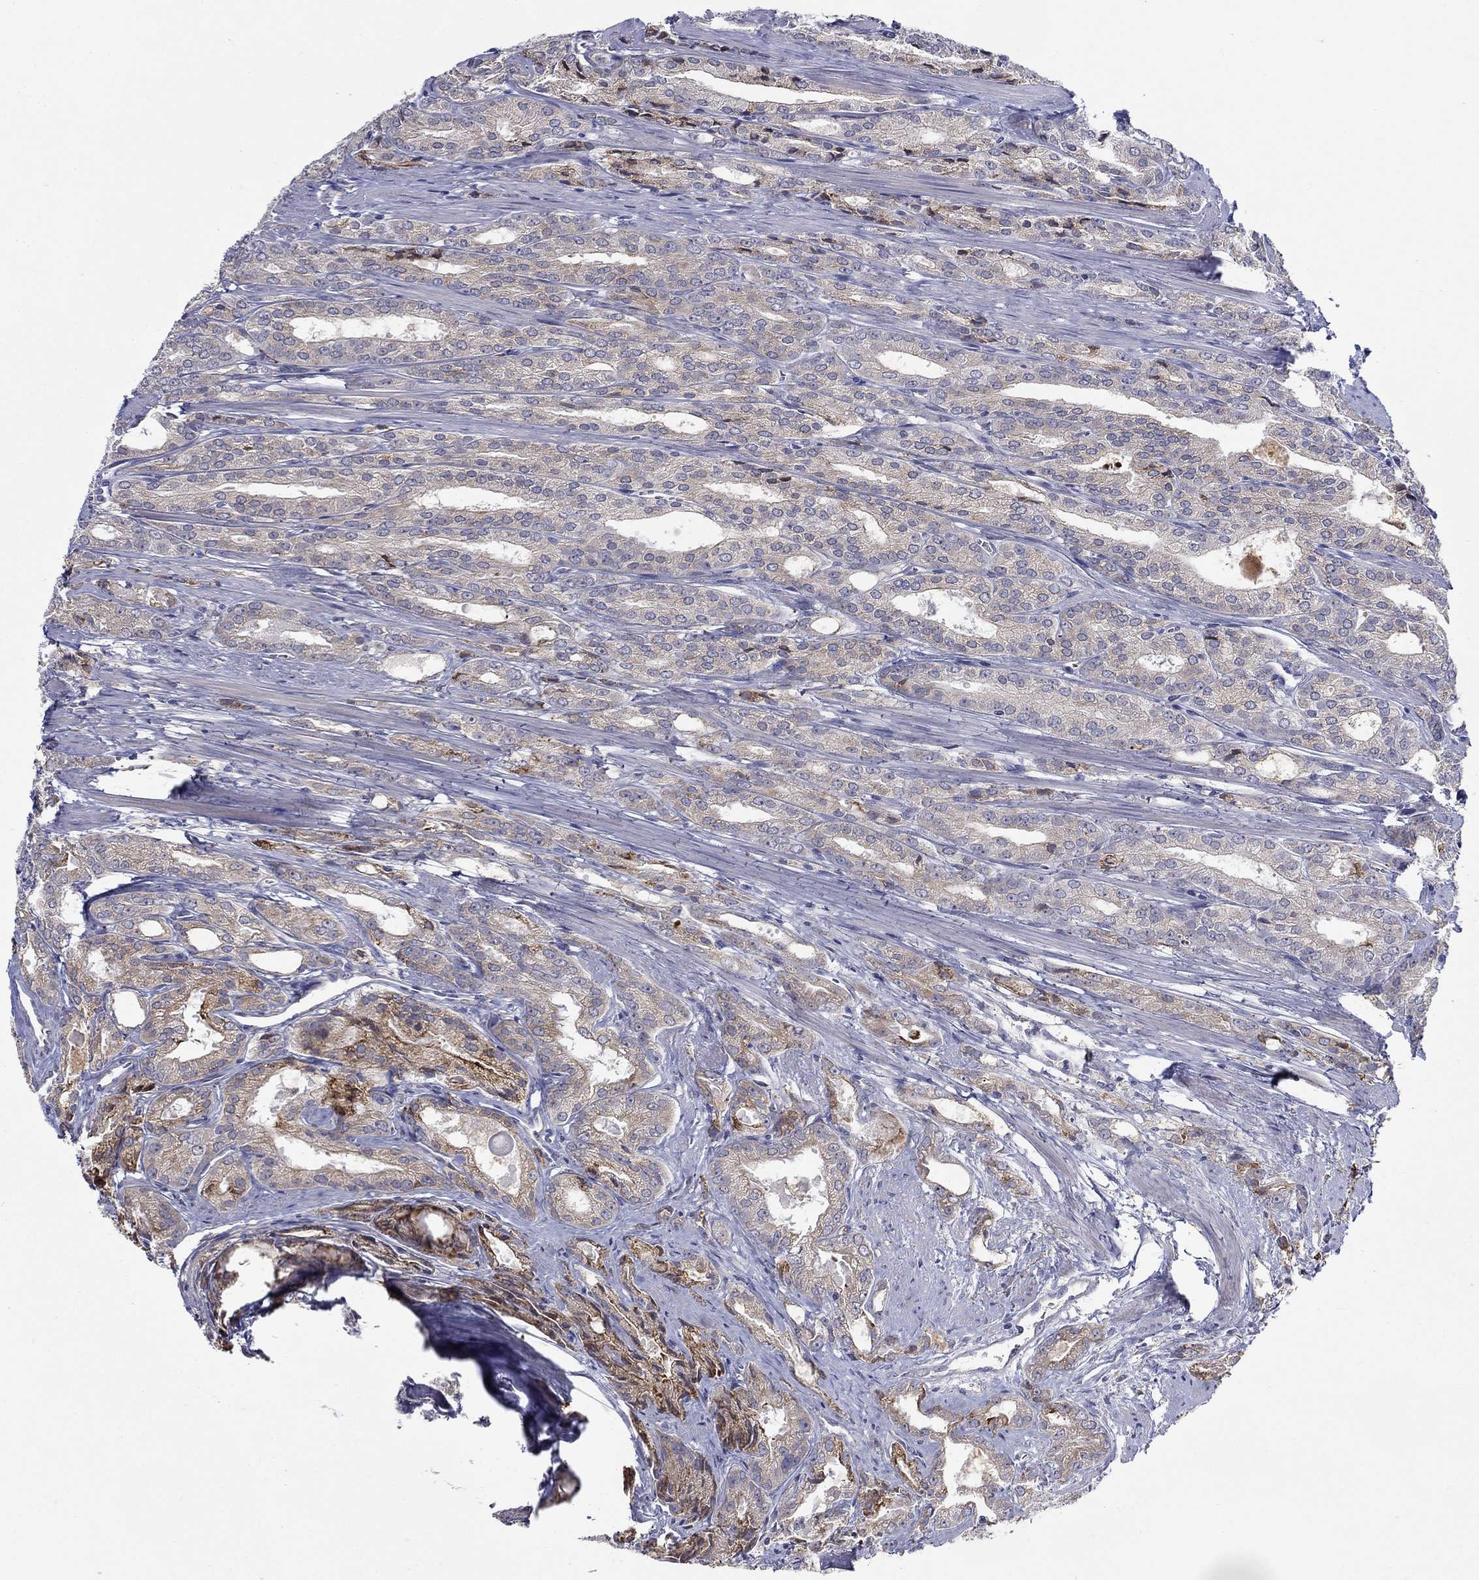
{"staining": {"intensity": "moderate", "quantity": "25%-75%", "location": "cytoplasmic/membranous"}, "tissue": "prostate cancer", "cell_type": "Tumor cells", "image_type": "cancer", "snomed": [{"axis": "morphology", "description": "Adenocarcinoma, NOS"}, {"axis": "morphology", "description": "Adenocarcinoma, High grade"}, {"axis": "topography", "description": "Prostate"}], "caption": "IHC (DAB (3,3'-diaminobenzidine)) staining of prostate cancer (high-grade adenocarcinoma) reveals moderate cytoplasmic/membranous protein staining in approximately 25%-75% of tumor cells.", "gene": "QRFPR", "patient": {"sex": "male", "age": 70}}